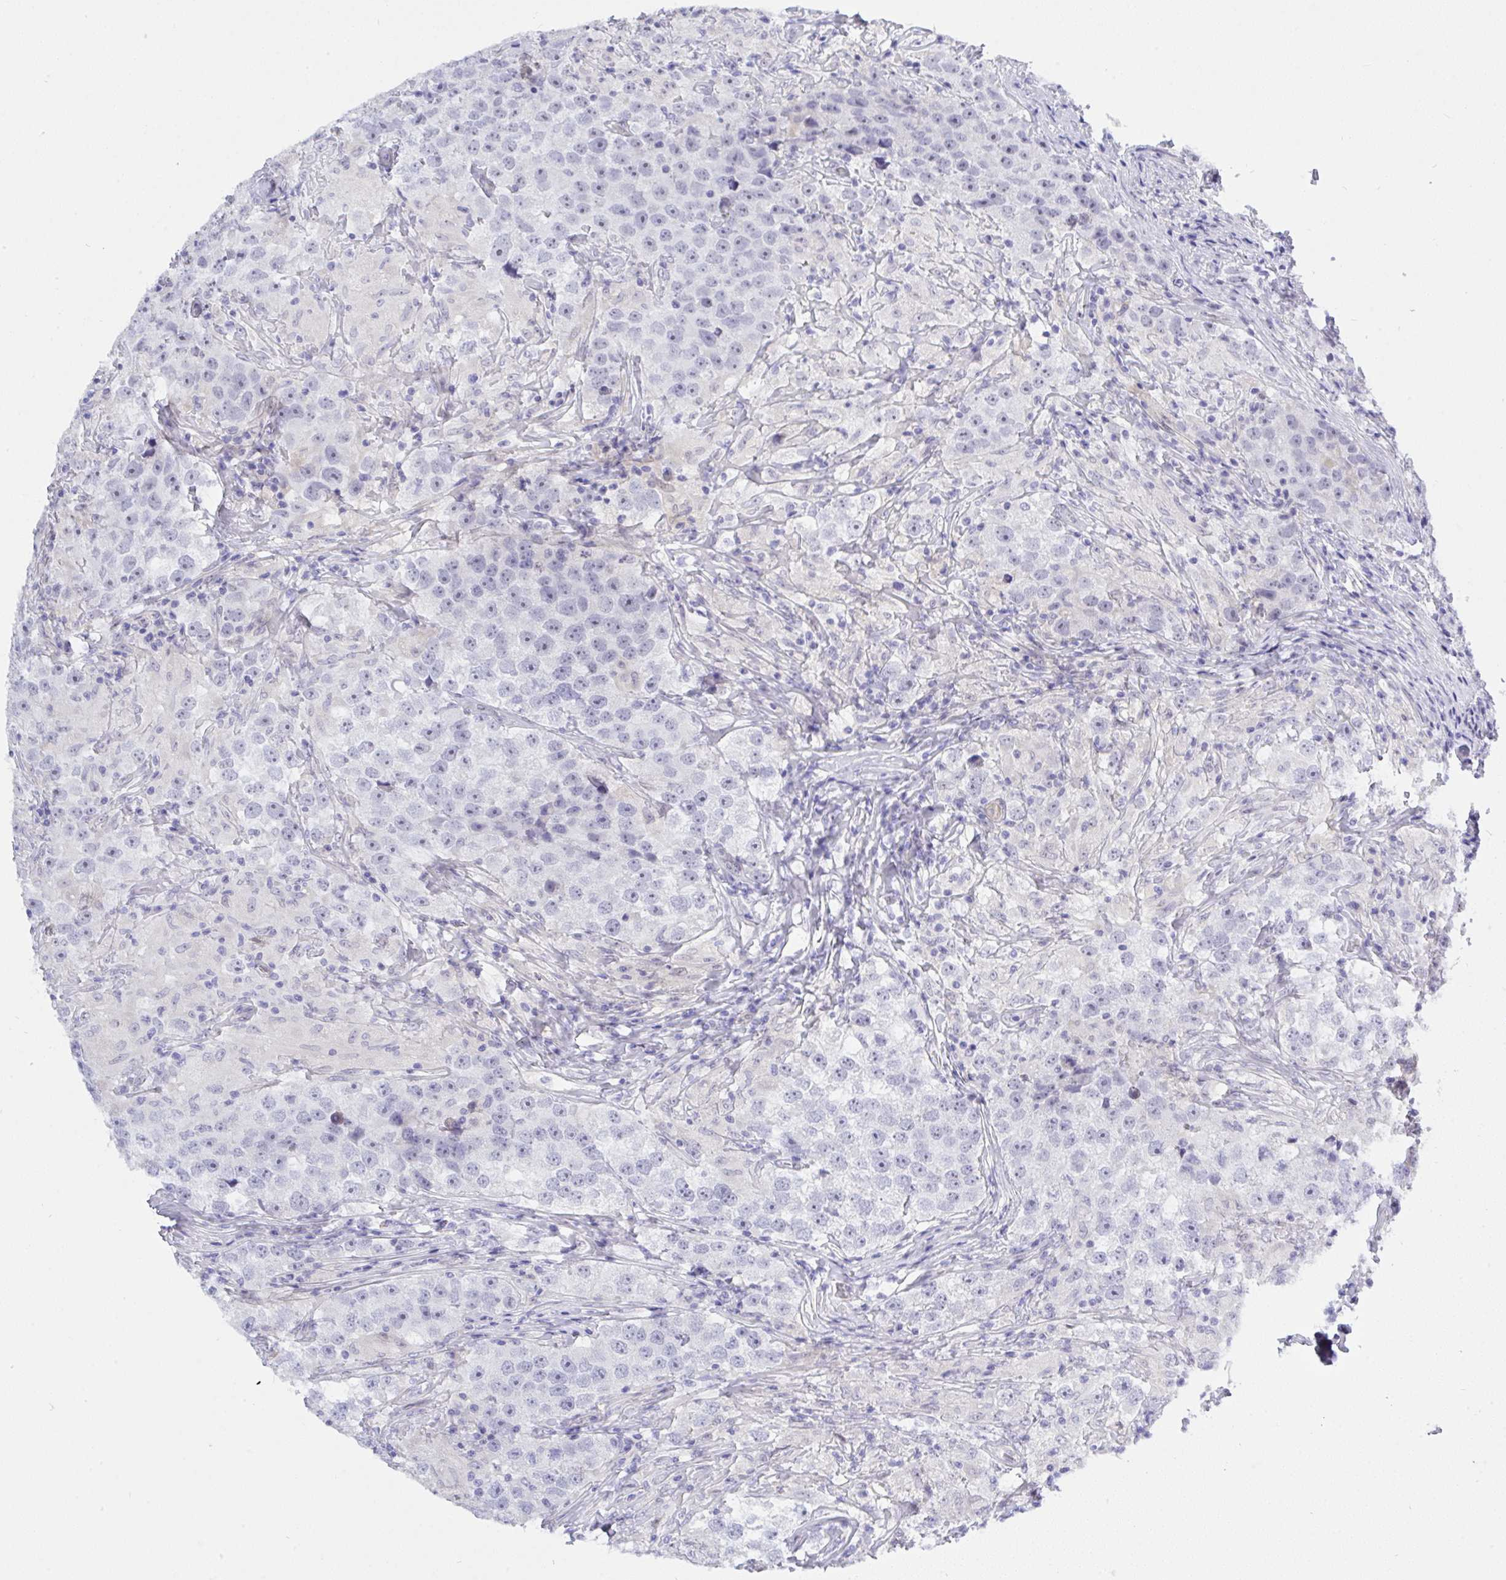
{"staining": {"intensity": "negative", "quantity": "none", "location": "none"}, "tissue": "testis cancer", "cell_type": "Tumor cells", "image_type": "cancer", "snomed": [{"axis": "morphology", "description": "Seminoma, NOS"}, {"axis": "topography", "description": "Testis"}], "caption": "Tumor cells show no significant protein staining in testis cancer (seminoma).", "gene": "MFSD4A", "patient": {"sex": "male", "age": 46}}